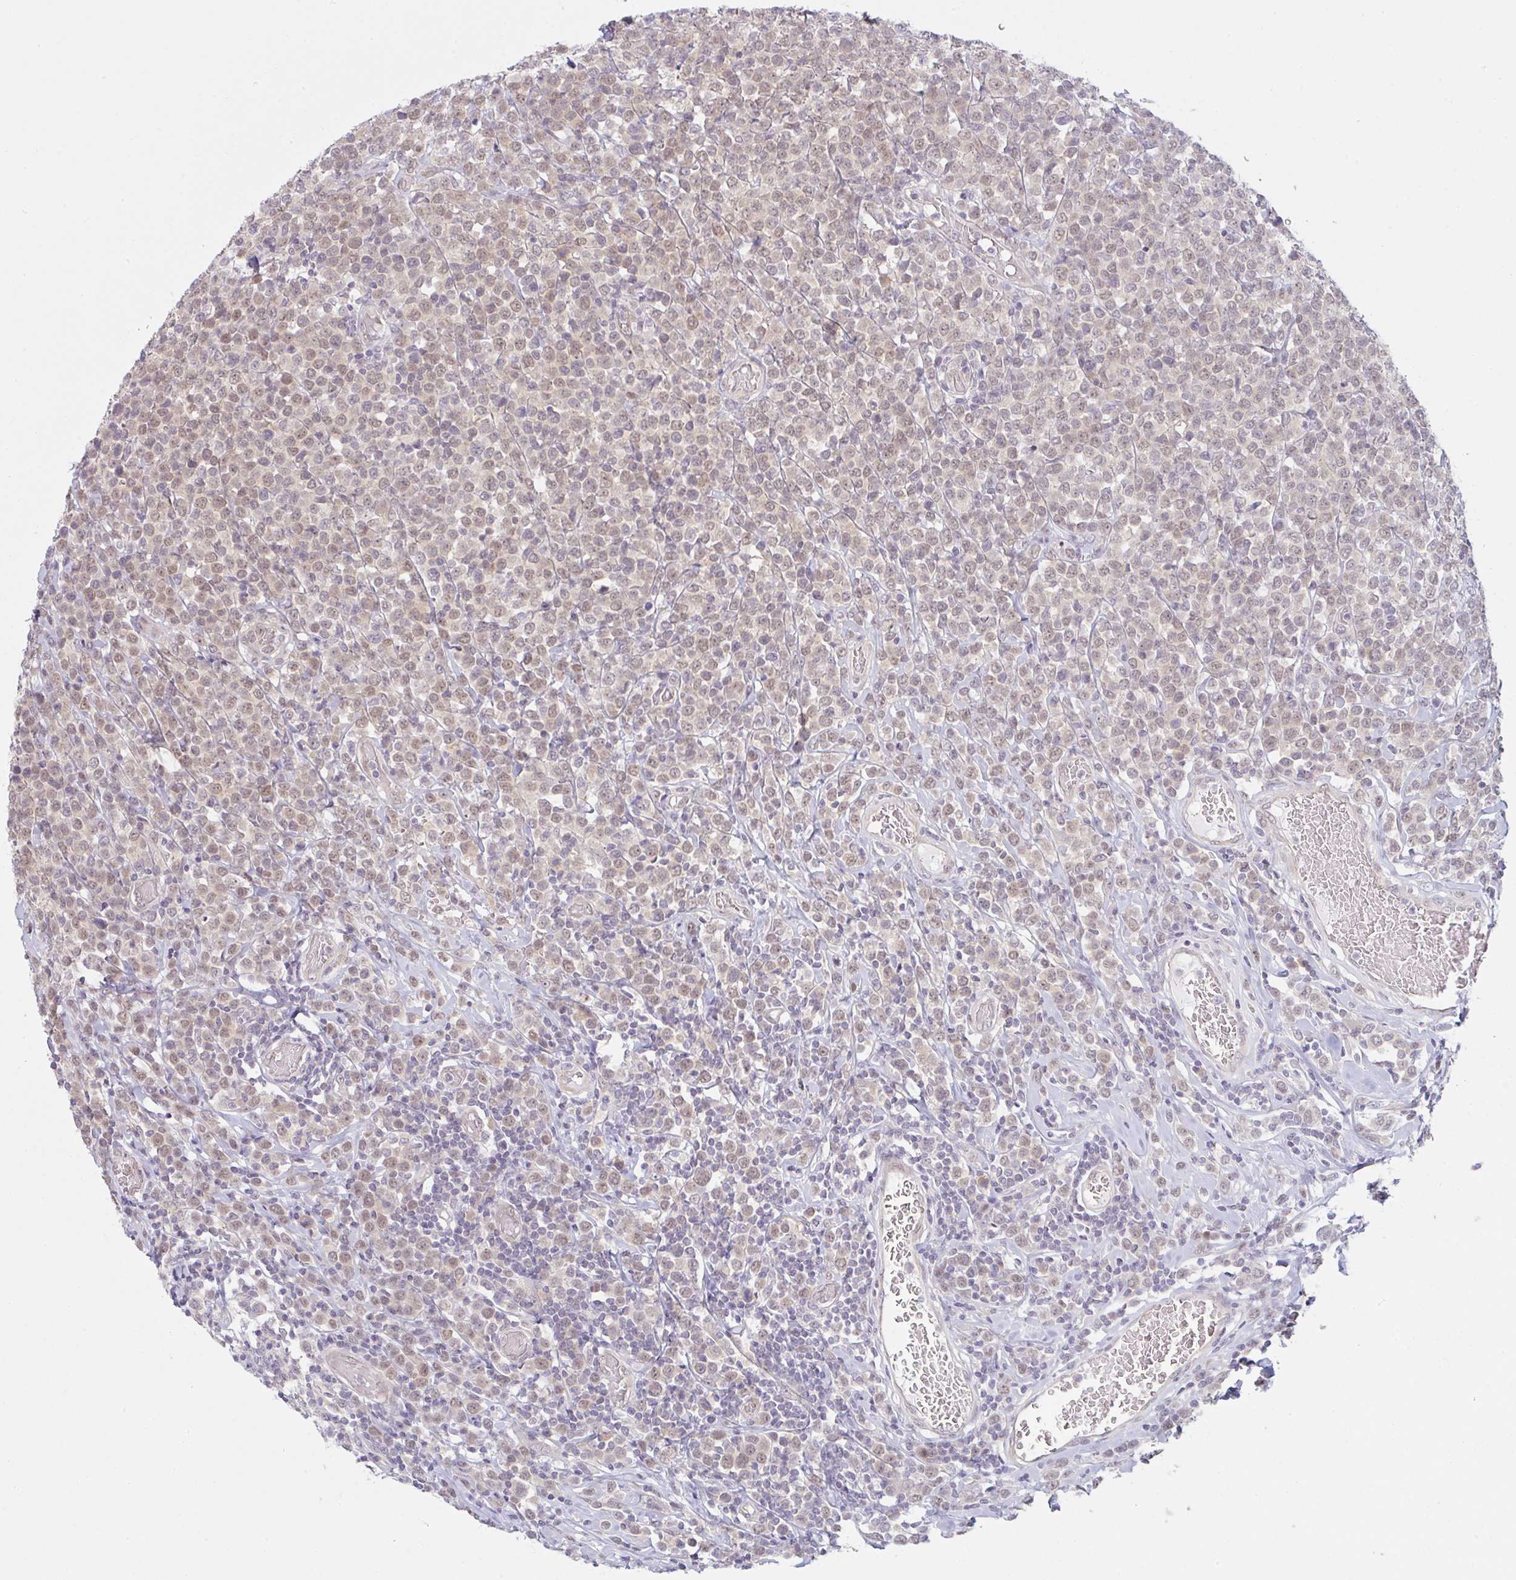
{"staining": {"intensity": "weak", "quantity": ">75%", "location": "nuclear"}, "tissue": "lymphoma", "cell_type": "Tumor cells", "image_type": "cancer", "snomed": [{"axis": "morphology", "description": "Malignant lymphoma, non-Hodgkin's type, High grade"}, {"axis": "topography", "description": "Soft tissue"}], "caption": "Lymphoma tissue reveals weak nuclear positivity in approximately >75% of tumor cells, visualized by immunohistochemistry.", "gene": "CSE1L", "patient": {"sex": "female", "age": 56}}